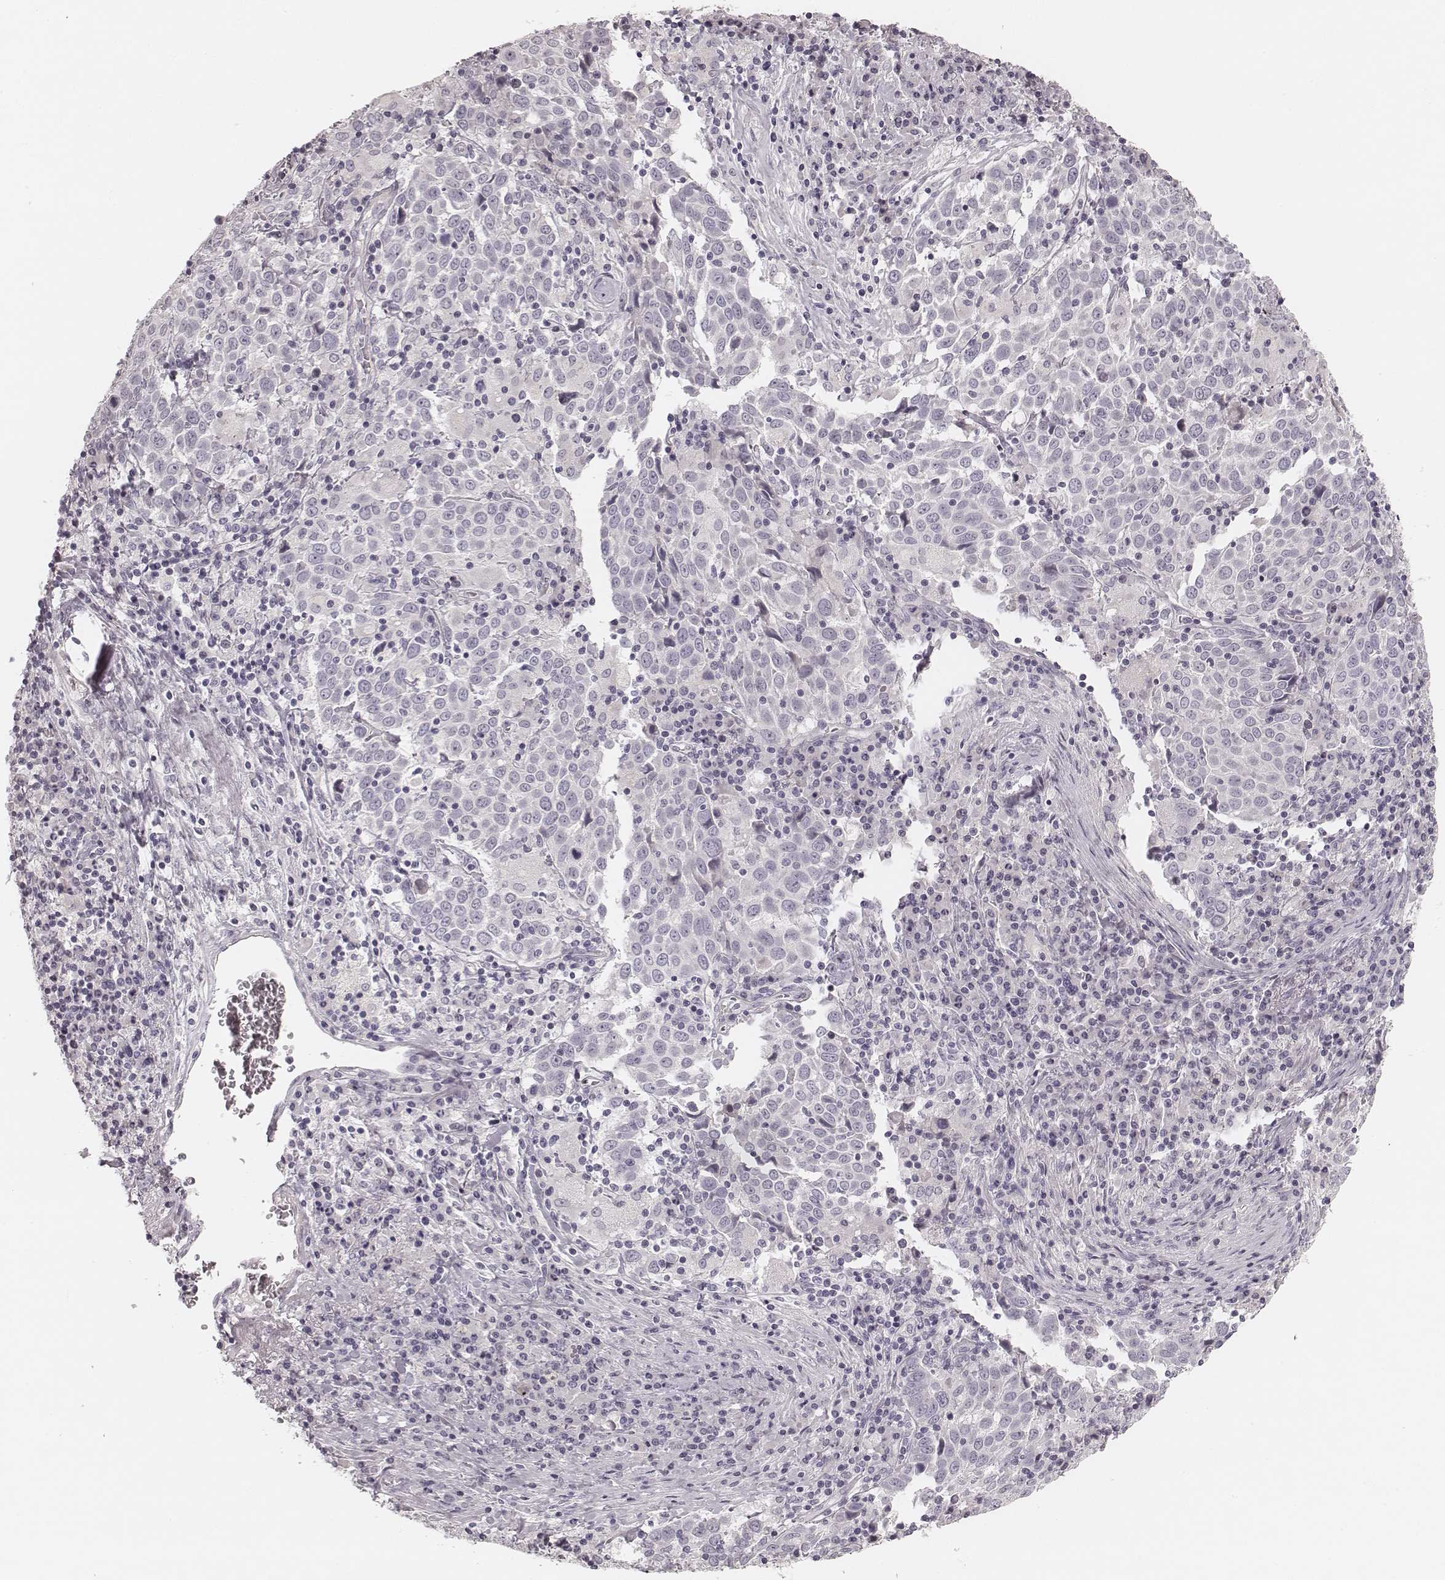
{"staining": {"intensity": "negative", "quantity": "none", "location": "none"}, "tissue": "lung cancer", "cell_type": "Tumor cells", "image_type": "cancer", "snomed": [{"axis": "morphology", "description": "Squamous cell carcinoma, NOS"}, {"axis": "topography", "description": "Lung"}], "caption": "This is an immunohistochemistry image of squamous cell carcinoma (lung). There is no staining in tumor cells.", "gene": "SPATA24", "patient": {"sex": "male", "age": 57}}